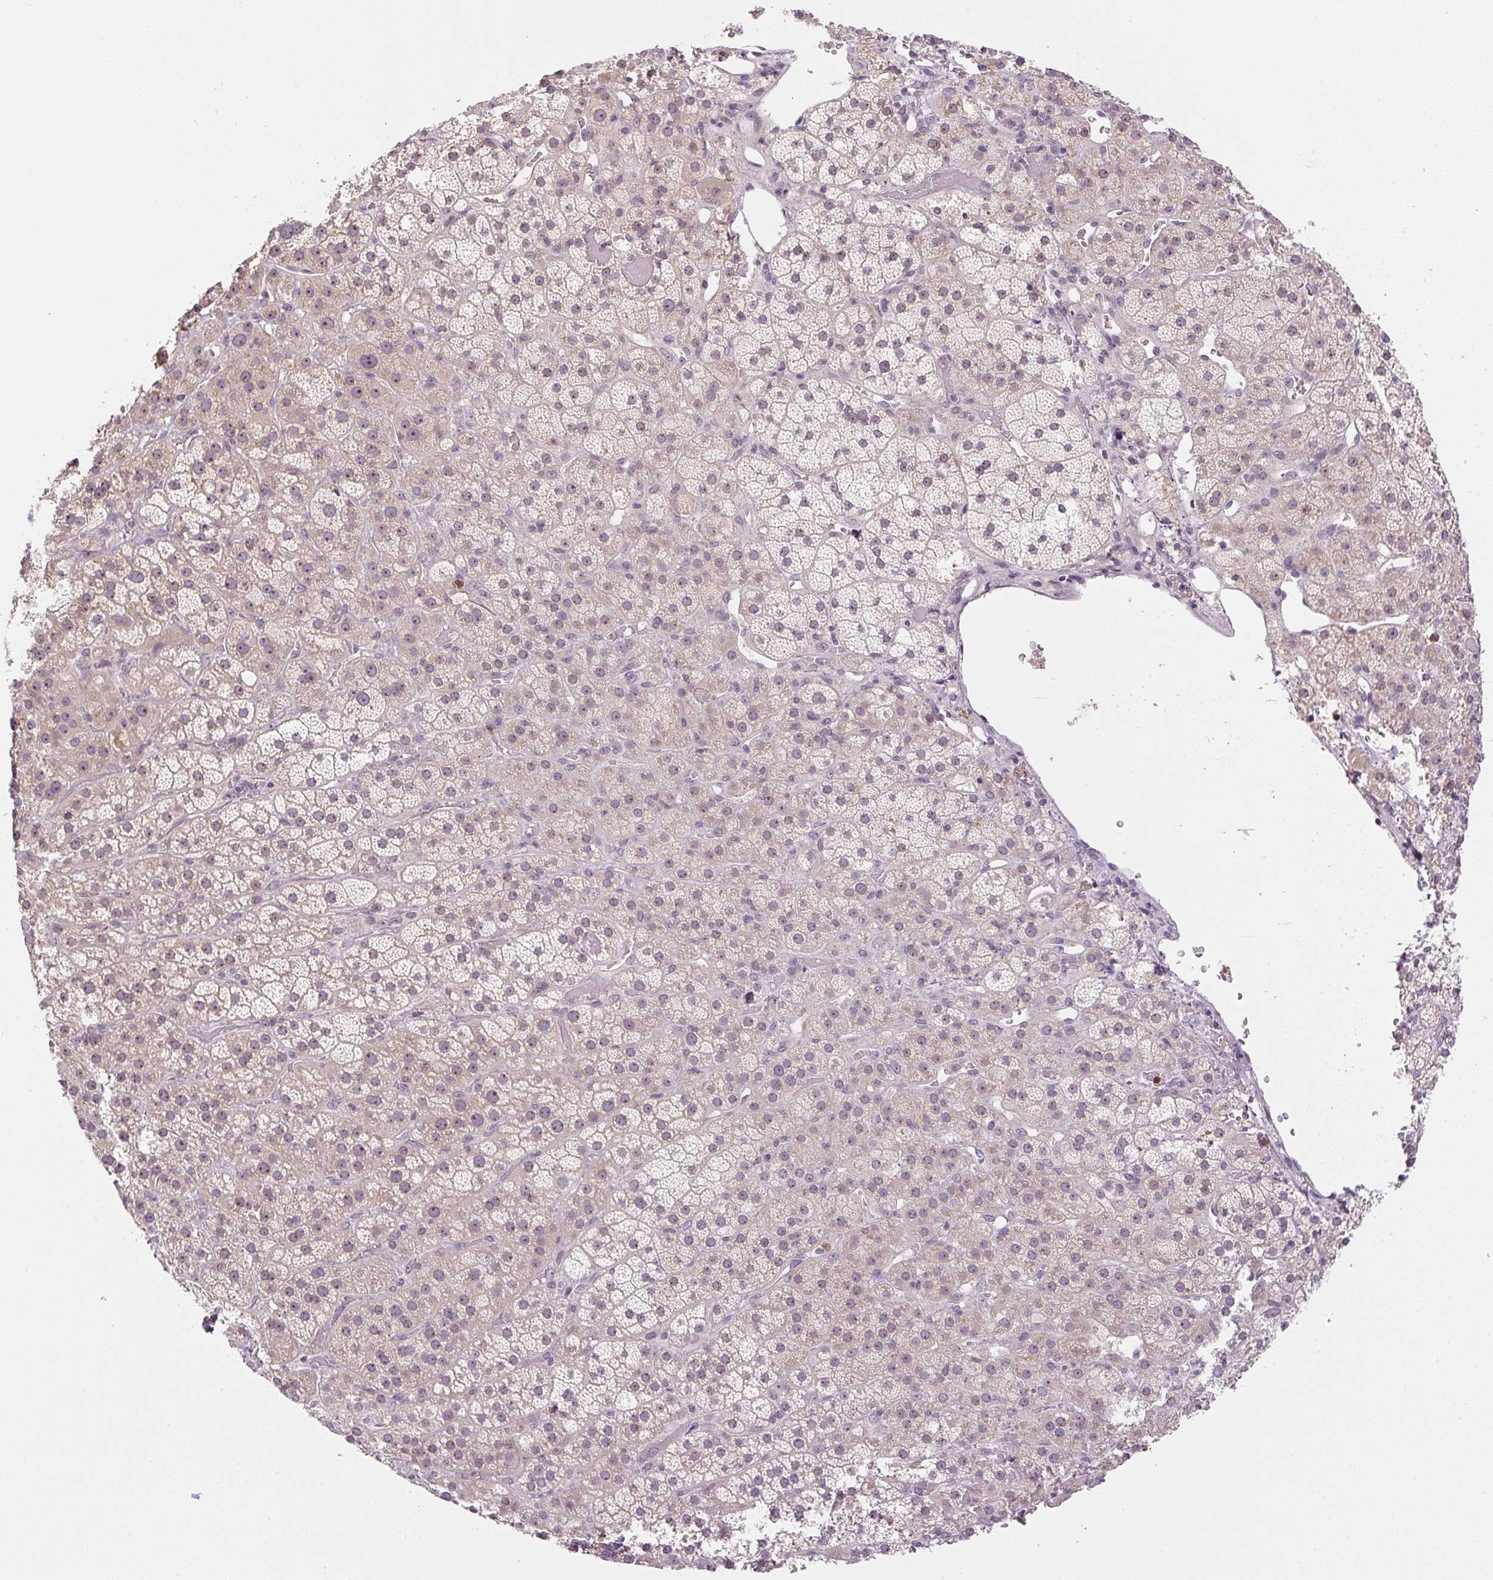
{"staining": {"intensity": "weak", "quantity": "25%-75%", "location": "nuclear"}, "tissue": "adrenal gland", "cell_type": "Glandular cells", "image_type": "normal", "snomed": [{"axis": "morphology", "description": "Normal tissue, NOS"}, {"axis": "topography", "description": "Adrenal gland"}], "caption": "Immunohistochemical staining of unremarkable adrenal gland exhibits 25%-75% levels of weak nuclear protein positivity in about 25%-75% of glandular cells.", "gene": "SGF29", "patient": {"sex": "male", "age": 57}}